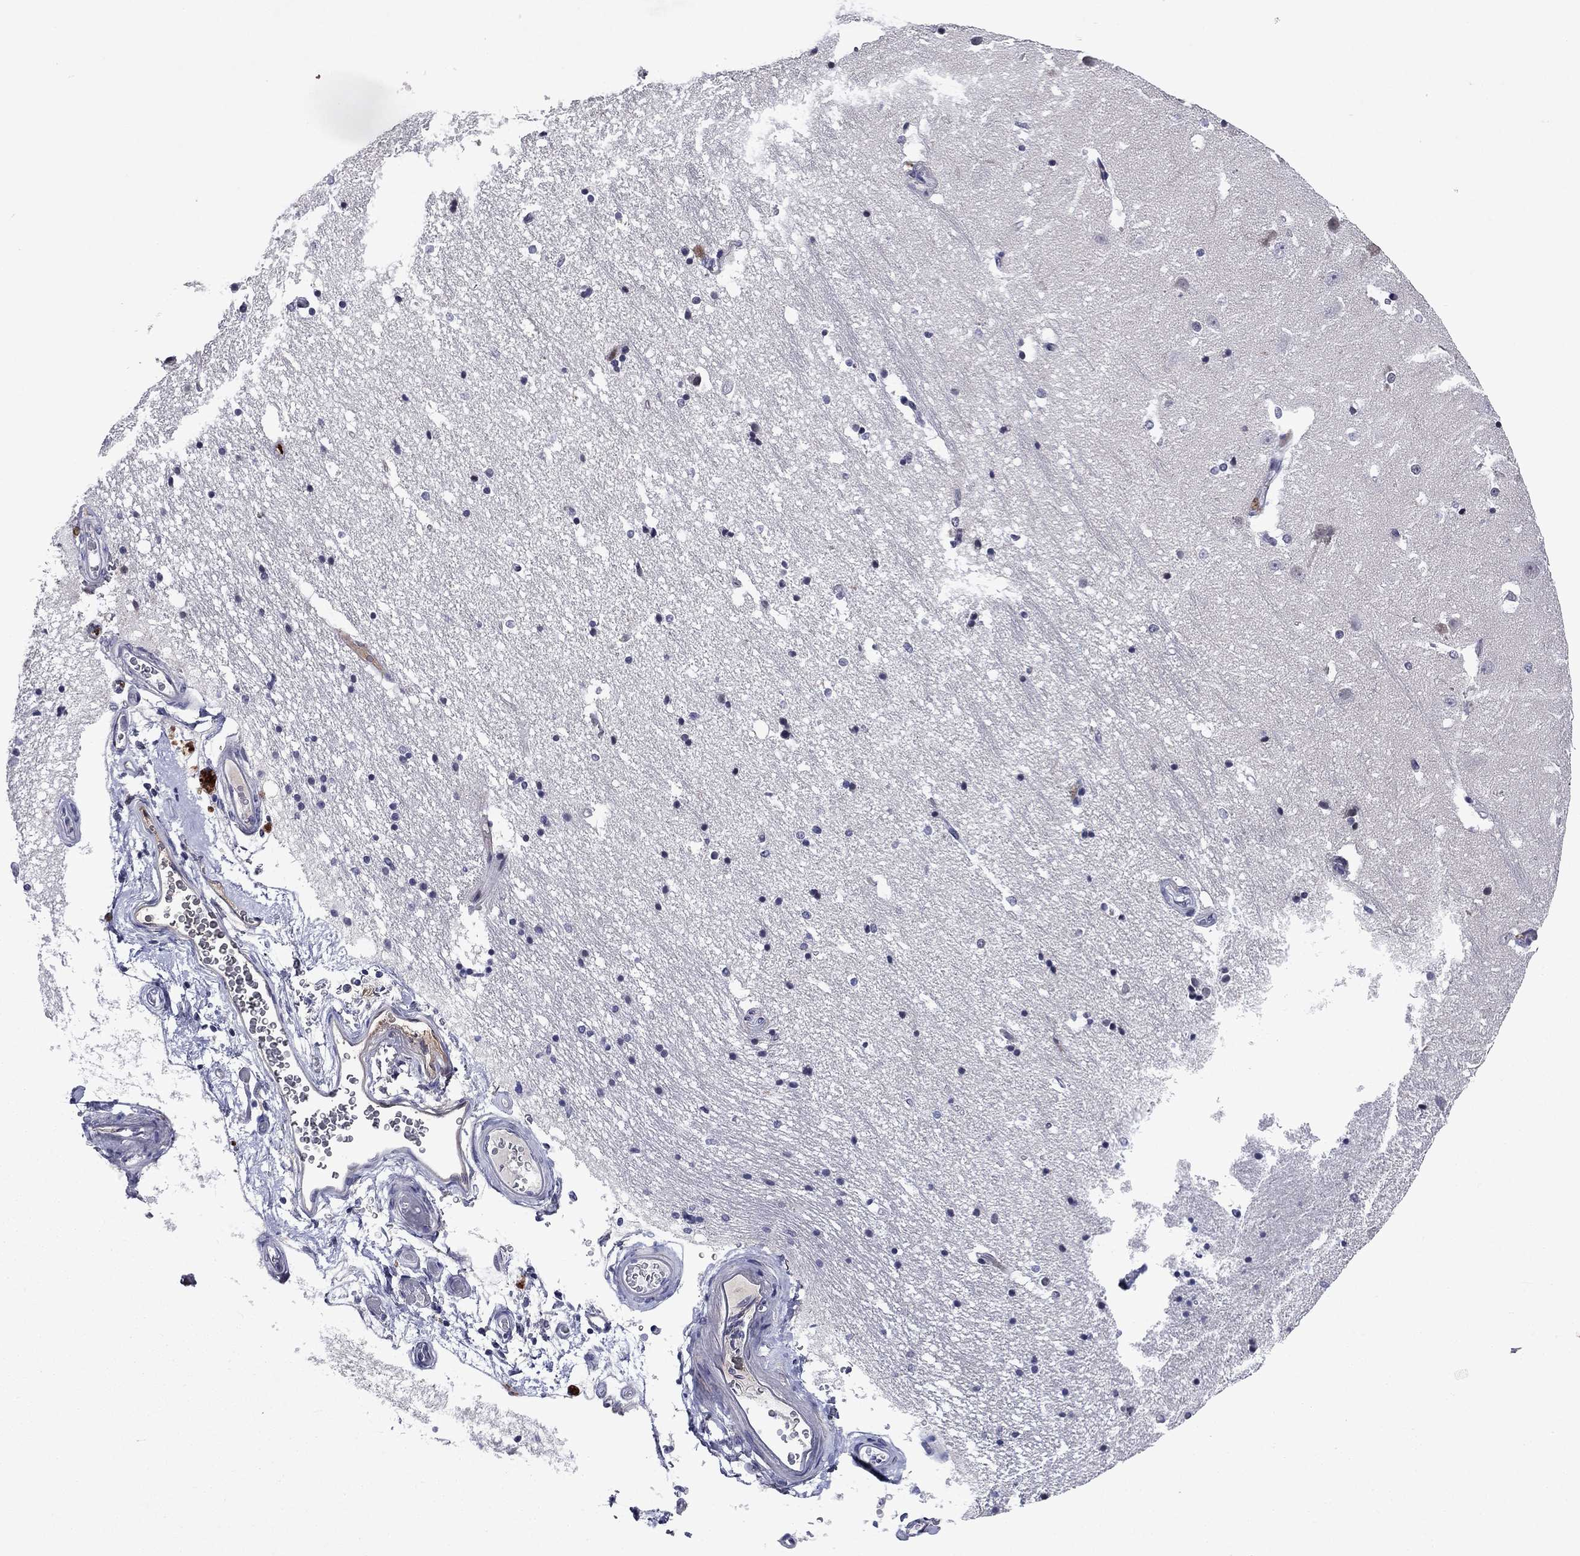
{"staining": {"intensity": "negative", "quantity": "none", "location": "none"}, "tissue": "hippocampus", "cell_type": "Glial cells", "image_type": "normal", "snomed": [{"axis": "morphology", "description": "Normal tissue, NOS"}, {"axis": "topography", "description": "Hippocampus"}], "caption": "A histopathology image of hippocampus stained for a protein demonstrates no brown staining in glial cells.", "gene": "ECM1", "patient": {"sex": "male", "age": 44}}